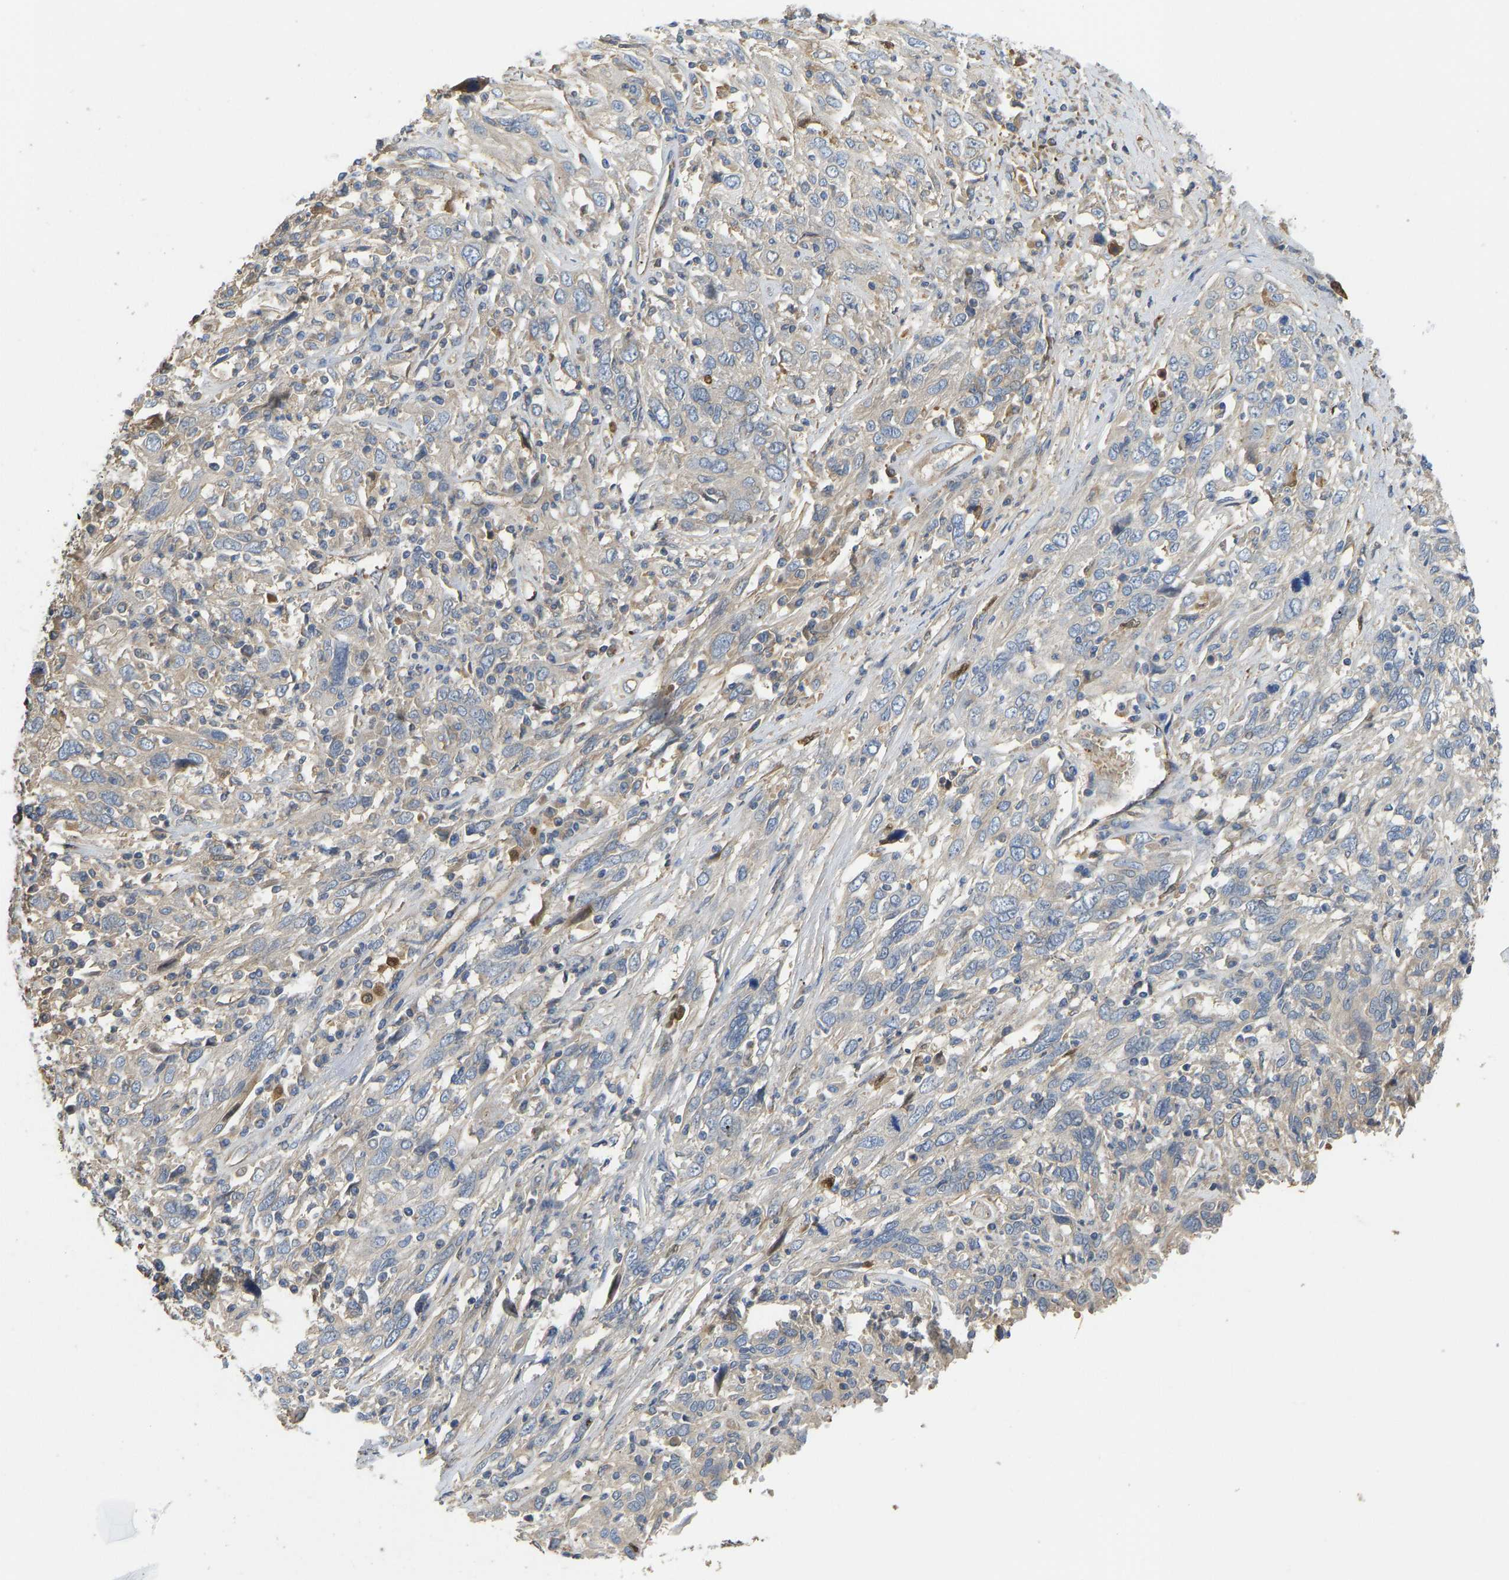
{"staining": {"intensity": "negative", "quantity": "none", "location": "none"}, "tissue": "cervical cancer", "cell_type": "Tumor cells", "image_type": "cancer", "snomed": [{"axis": "morphology", "description": "Squamous cell carcinoma, NOS"}, {"axis": "topography", "description": "Cervix"}], "caption": "A photomicrograph of human cervical cancer (squamous cell carcinoma) is negative for staining in tumor cells. (Stains: DAB immunohistochemistry (IHC) with hematoxylin counter stain, Microscopy: brightfield microscopy at high magnification).", "gene": "VCPKMT", "patient": {"sex": "female", "age": 46}}